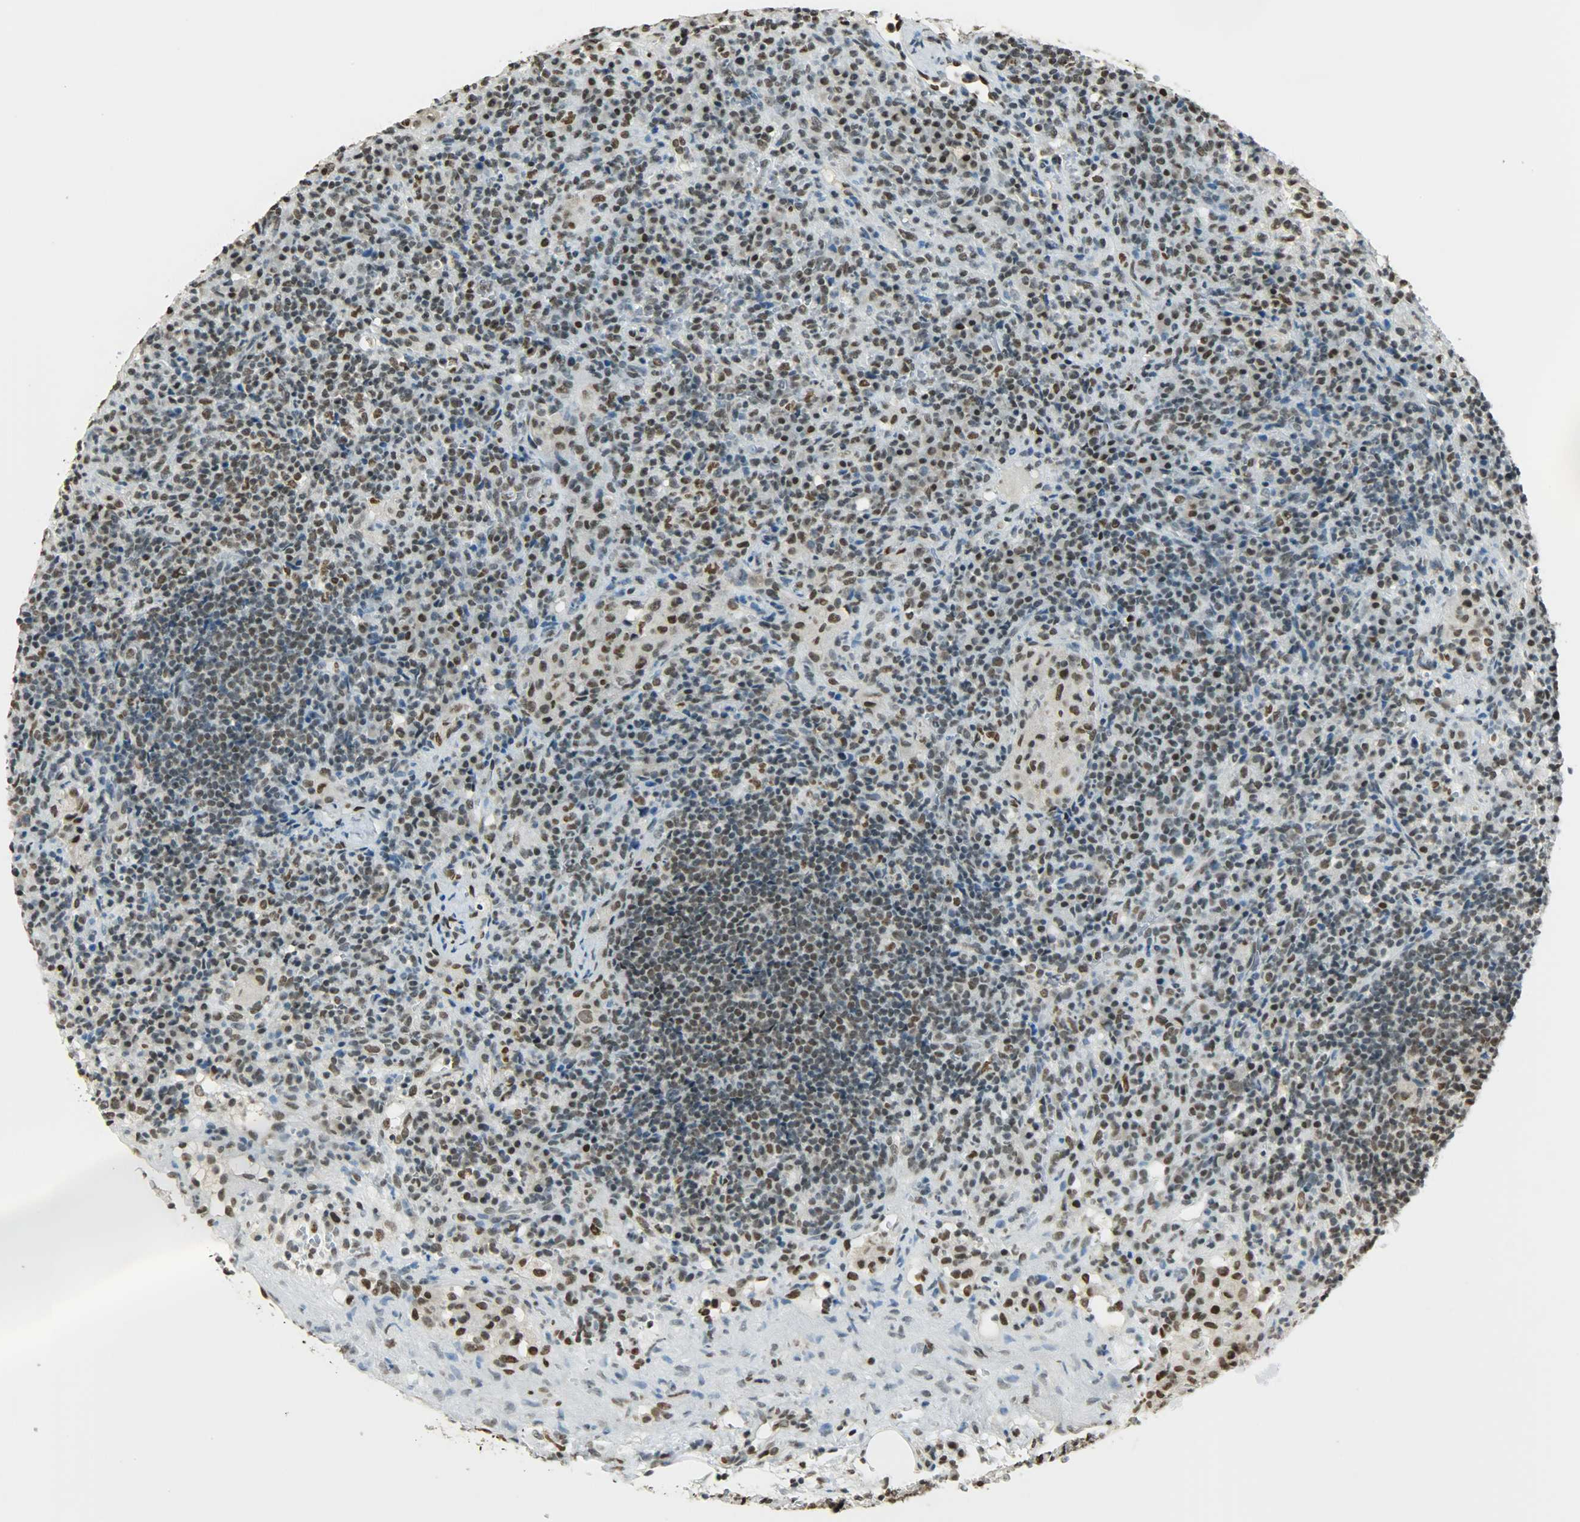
{"staining": {"intensity": "strong", "quantity": ">75%", "location": "nuclear"}, "tissue": "lymphoma", "cell_type": "Tumor cells", "image_type": "cancer", "snomed": [{"axis": "morphology", "description": "Hodgkin's disease, NOS"}, {"axis": "topography", "description": "Lymph node"}], "caption": "A histopathology image showing strong nuclear positivity in about >75% of tumor cells in lymphoma, as visualized by brown immunohistochemical staining.", "gene": "MYEF2", "patient": {"sex": "male", "age": 65}}